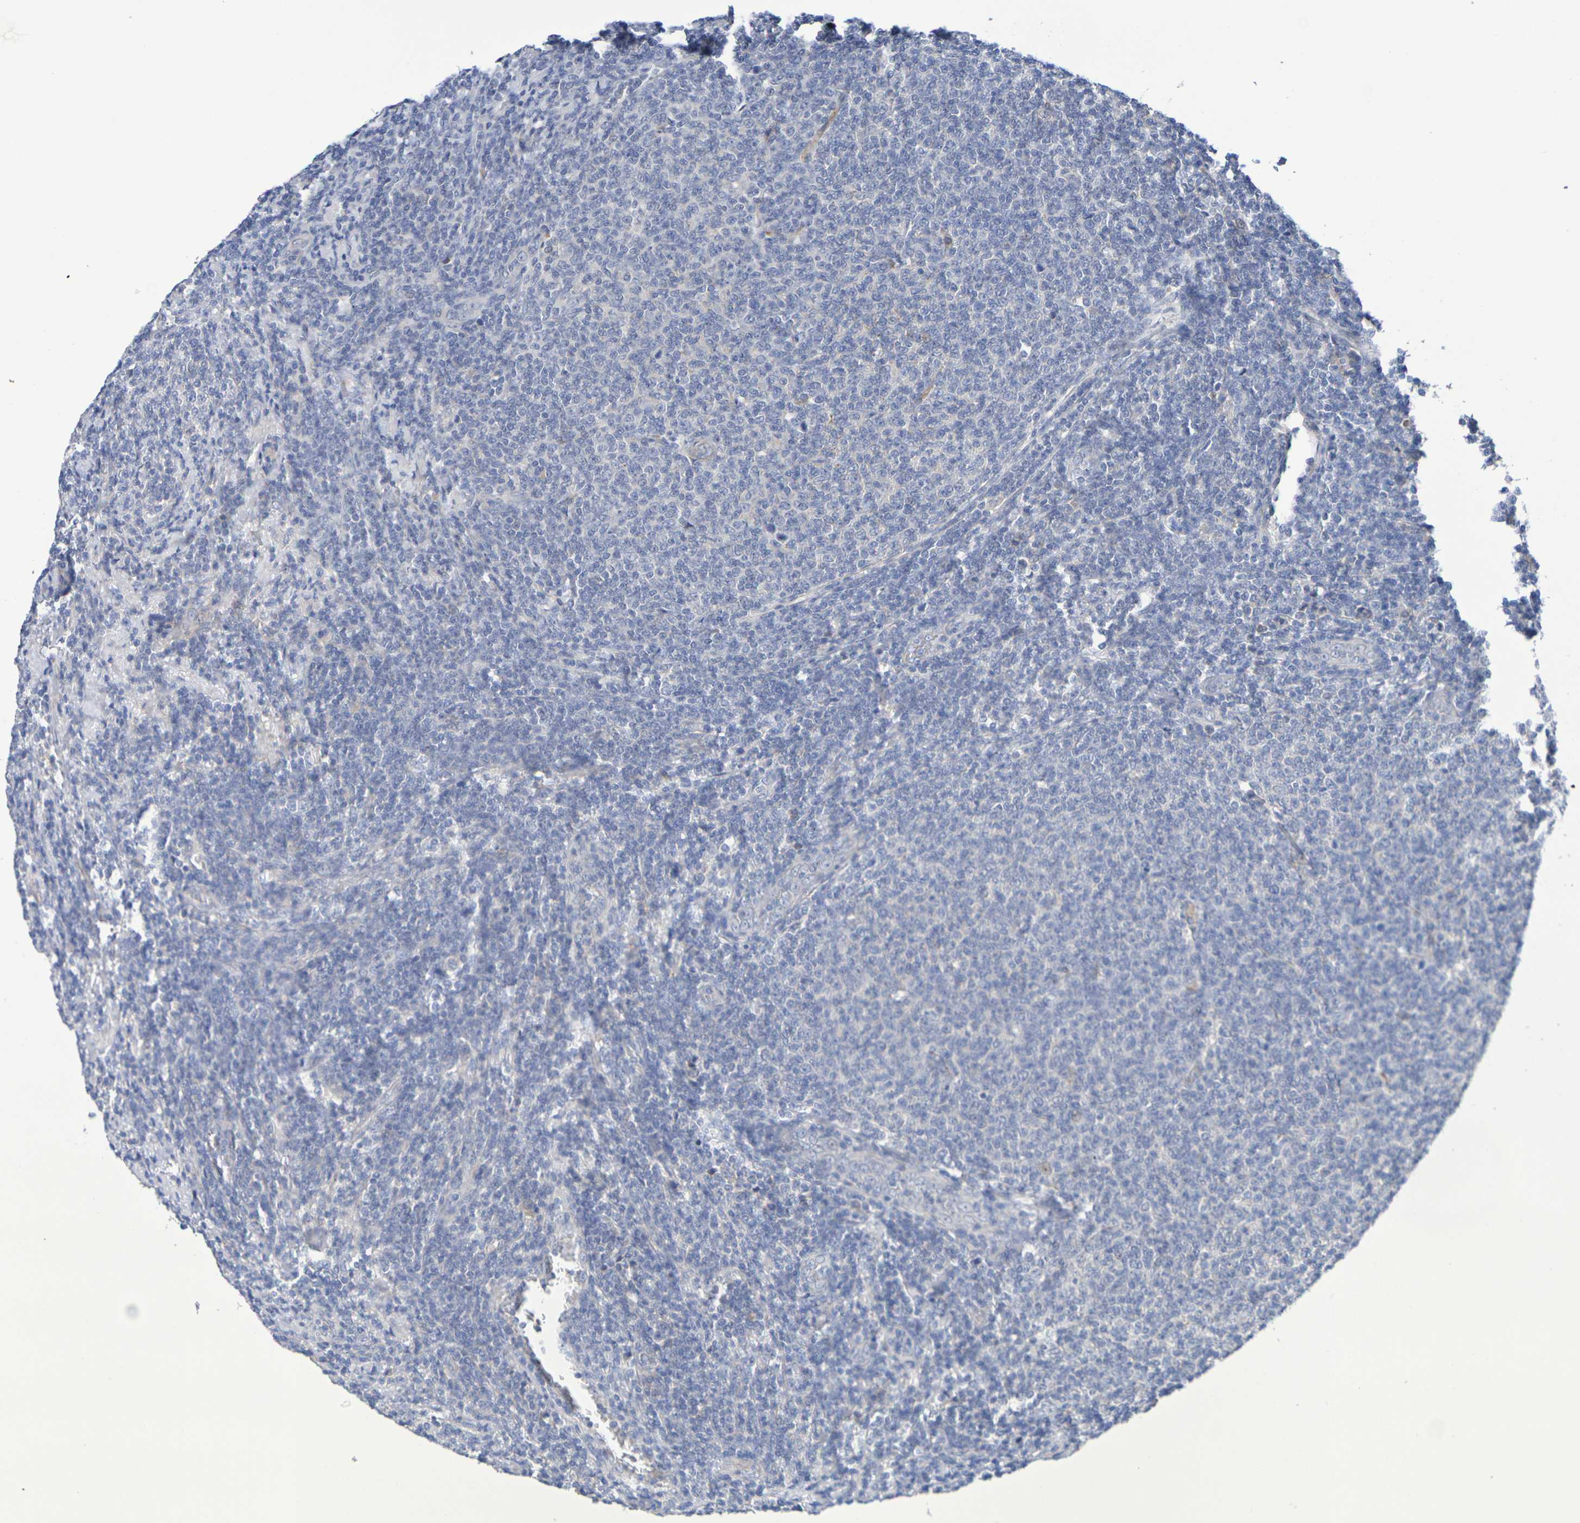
{"staining": {"intensity": "negative", "quantity": "none", "location": "none"}, "tissue": "lymphoma", "cell_type": "Tumor cells", "image_type": "cancer", "snomed": [{"axis": "morphology", "description": "Malignant lymphoma, non-Hodgkin's type, Low grade"}, {"axis": "topography", "description": "Lymph node"}], "caption": "IHC photomicrograph of neoplastic tissue: malignant lymphoma, non-Hodgkin's type (low-grade) stained with DAB (3,3'-diaminobenzidine) exhibits no significant protein staining in tumor cells.", "gene": "SDC4", "patient": {"sex": "male", "age": 66}}